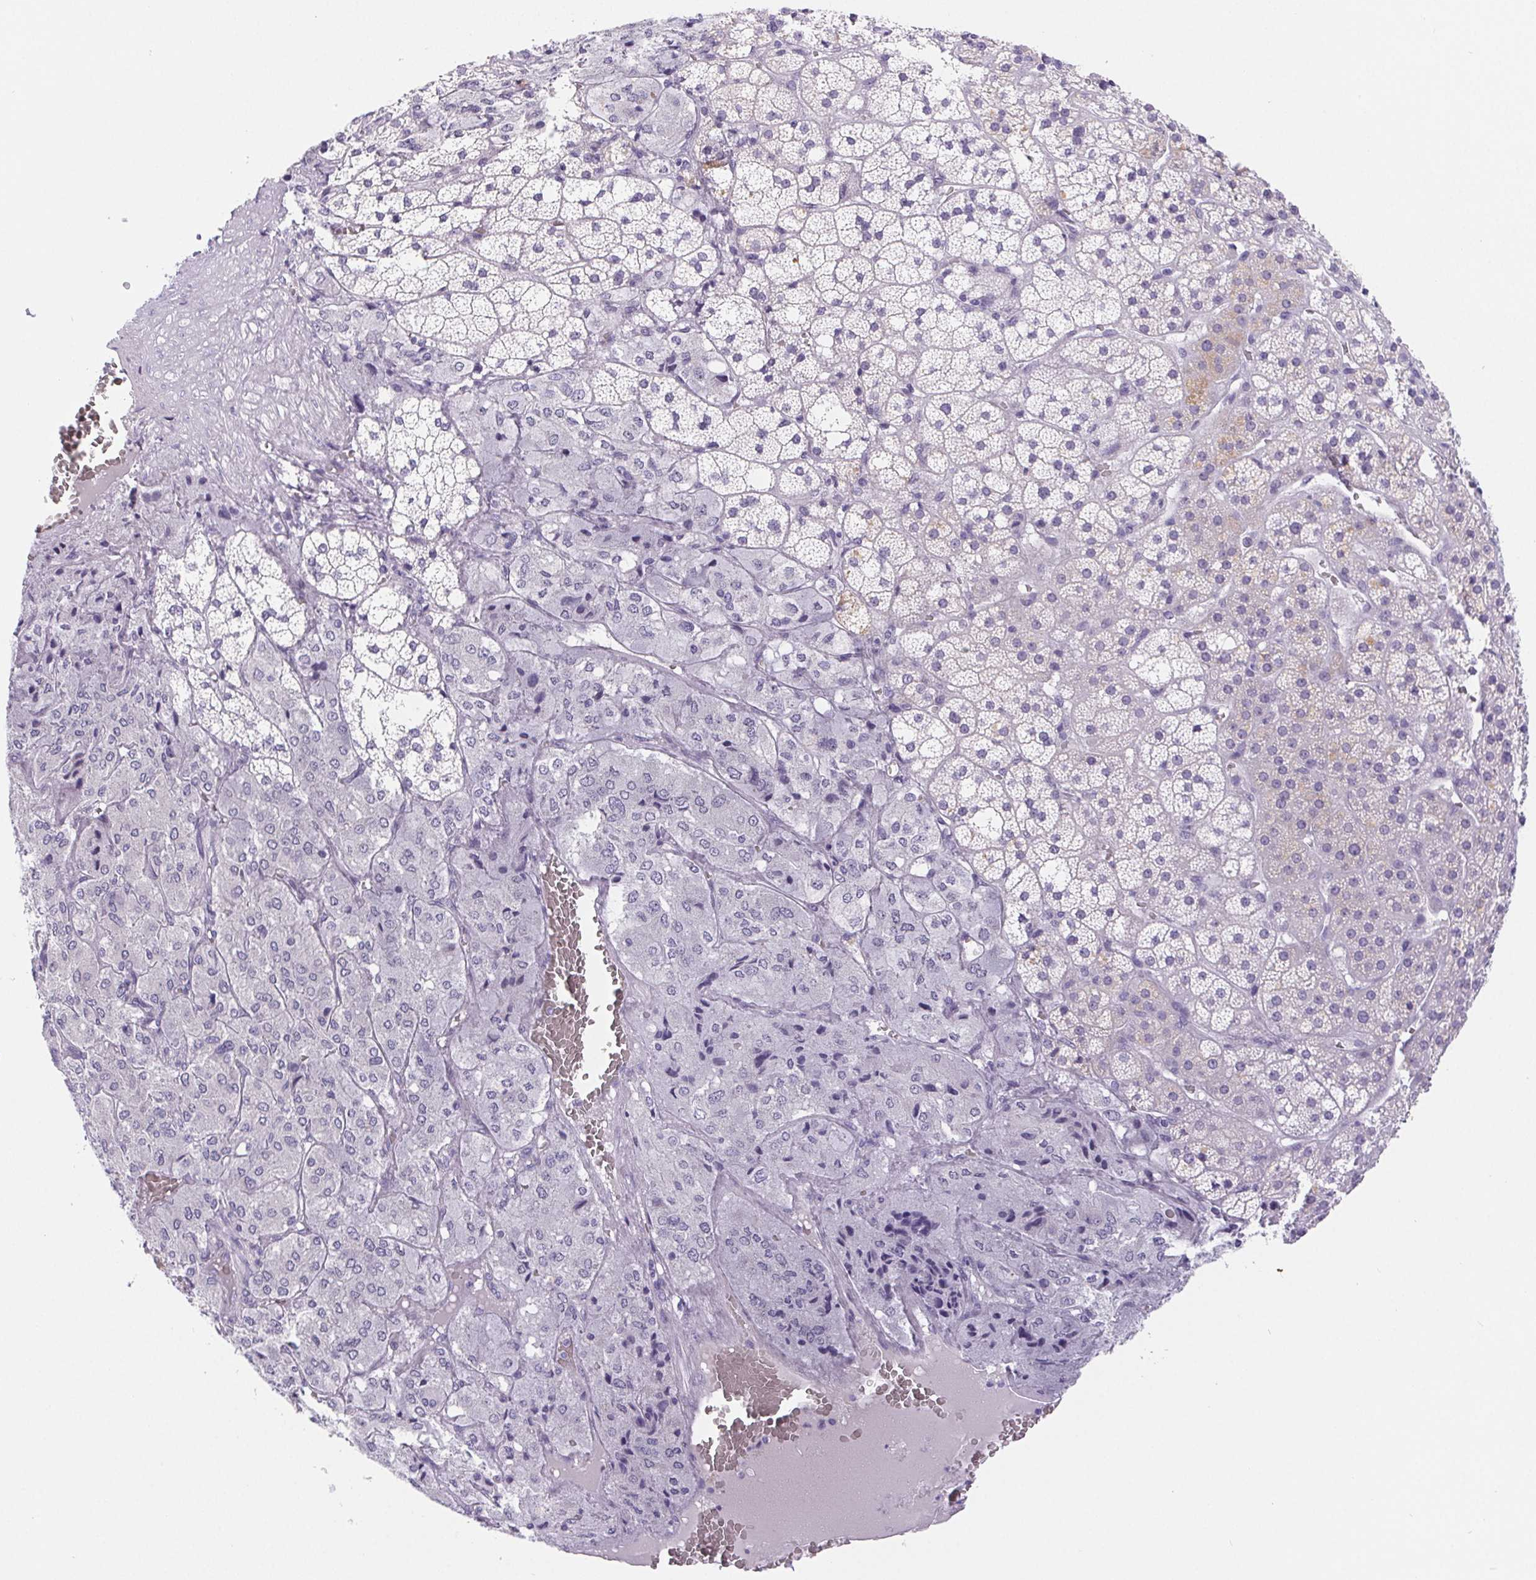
{"staining": {"intensity": "negative", "quantity": "none", "location": "none"}, "tissue": "adrenal gland", "cell_type": "Glandular cells", "image_type": "normal", "snomed": [{"axis": "morphology", "description": "Normal tissue, NOS"}, {"axis": "topography", "description": "Adrenal gland"}], "caption": "Immunohistochemistry (IHC) histopathology image of unremarkable human adrenal gland stained for a protein (brown), which shows no expression in glandular cells. (DAB (3,3'-diaminobenzidine) immunohistochemistry (IHC) visualized using brightfield microscopy, high magnification).", "gene": "PNLIP", "patient": {"sex": "male", "age": 53}}